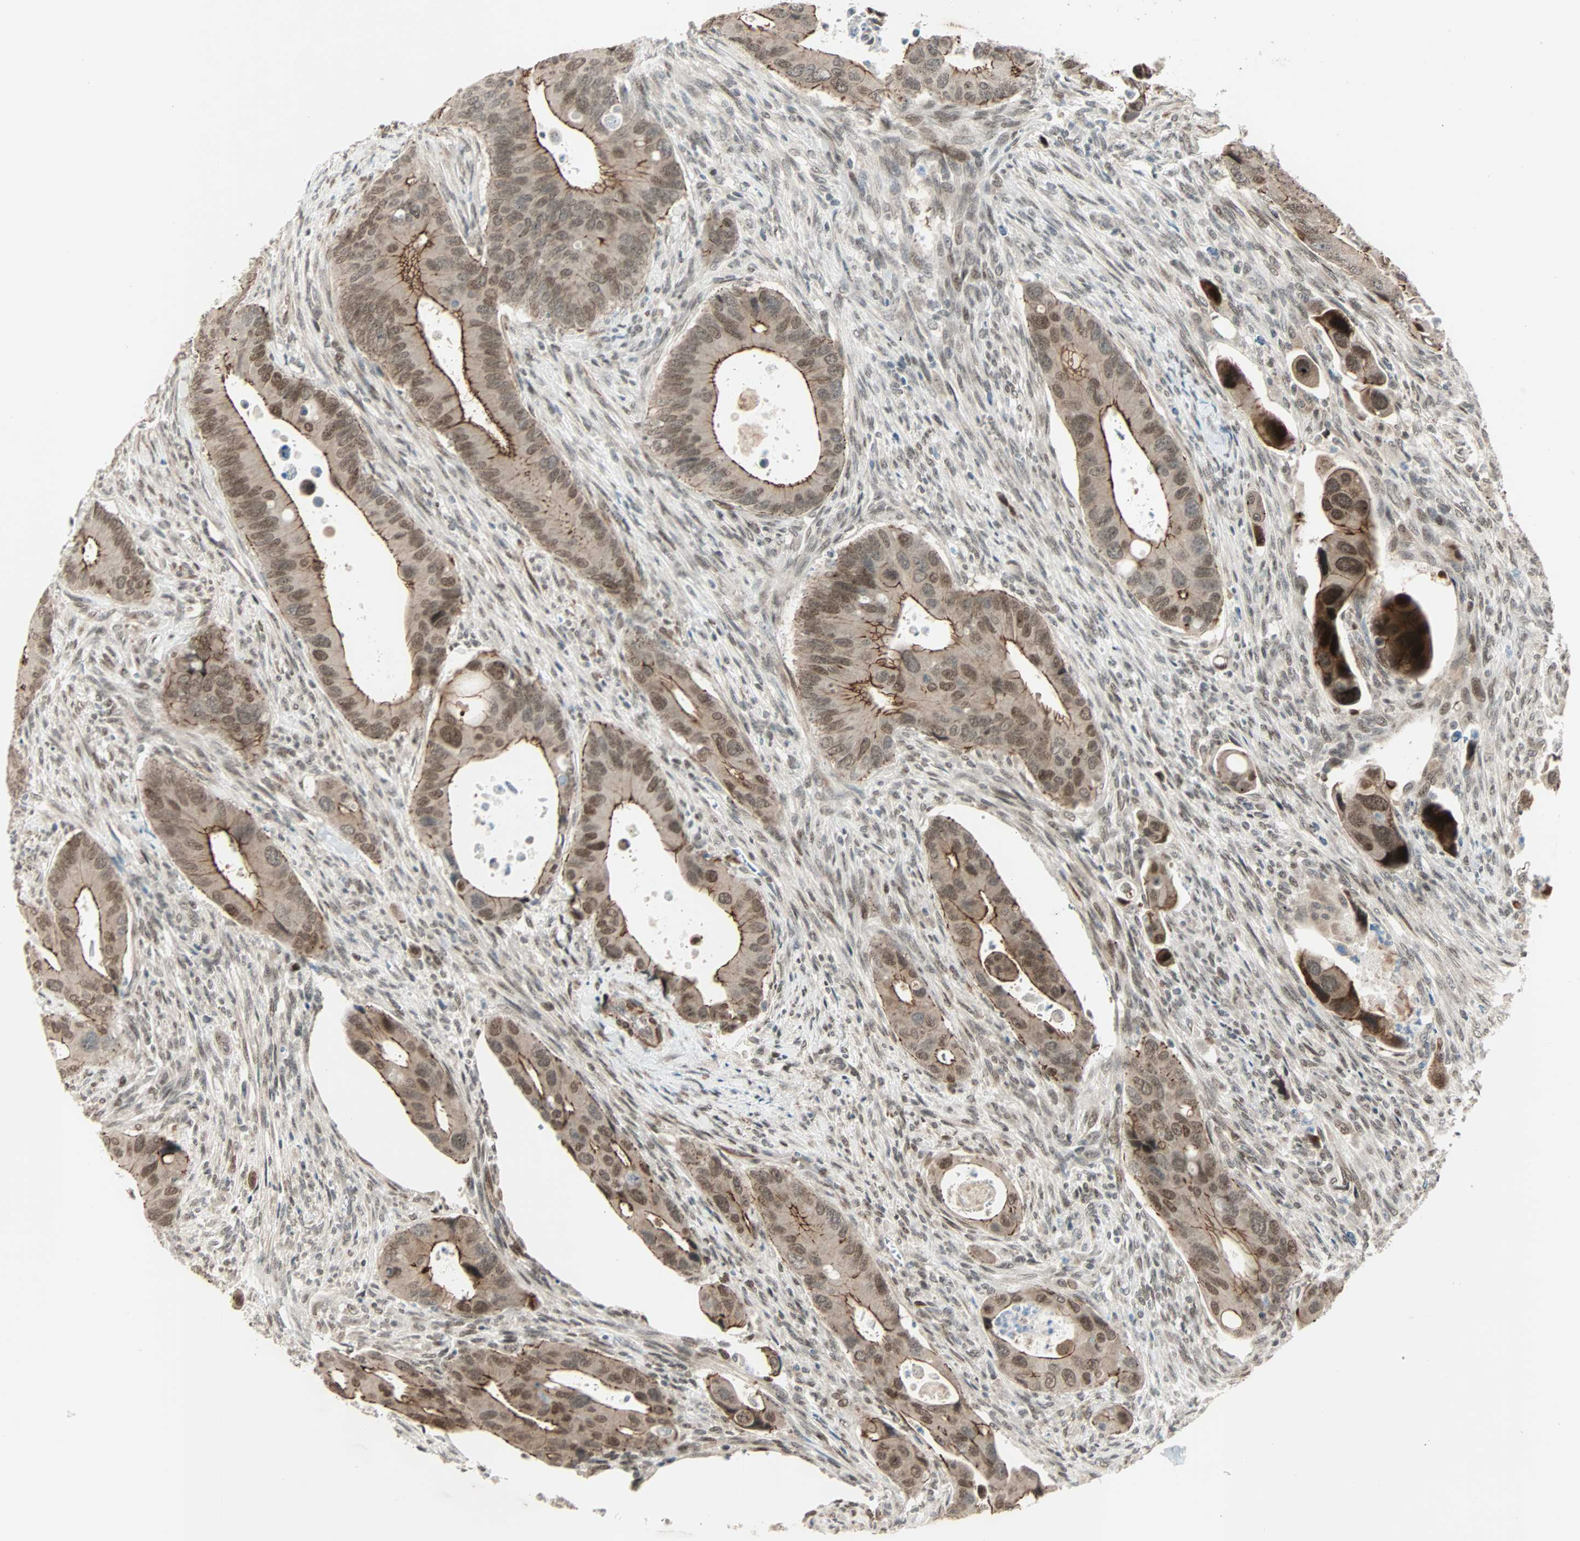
{"staining": {"intensity": "moderate", "quantity": ">75%", "location": "cytoplasmic/membranous,nuclear"}, "tissue": "colorectal cancer", "cell_type": "Tumor cells", "image_type": "cancer", "snomed": [{"axis": "morphology", "description": "Adenocarcinoma, NOS"}, {"axis": "topography", "description": "Rectum"}], "caption": "Protein expression by immunohistochemistry shows moderate cytoplasmic/membranous and nuclear positivity in about >75% of tumor cells in colorectal cancer (adenocarcinoma). (brown staining indicates protein expression, while blue staining denotes nuclei).", "gene": "CBX4", "patient": {"sex": "female", "age": 57}}